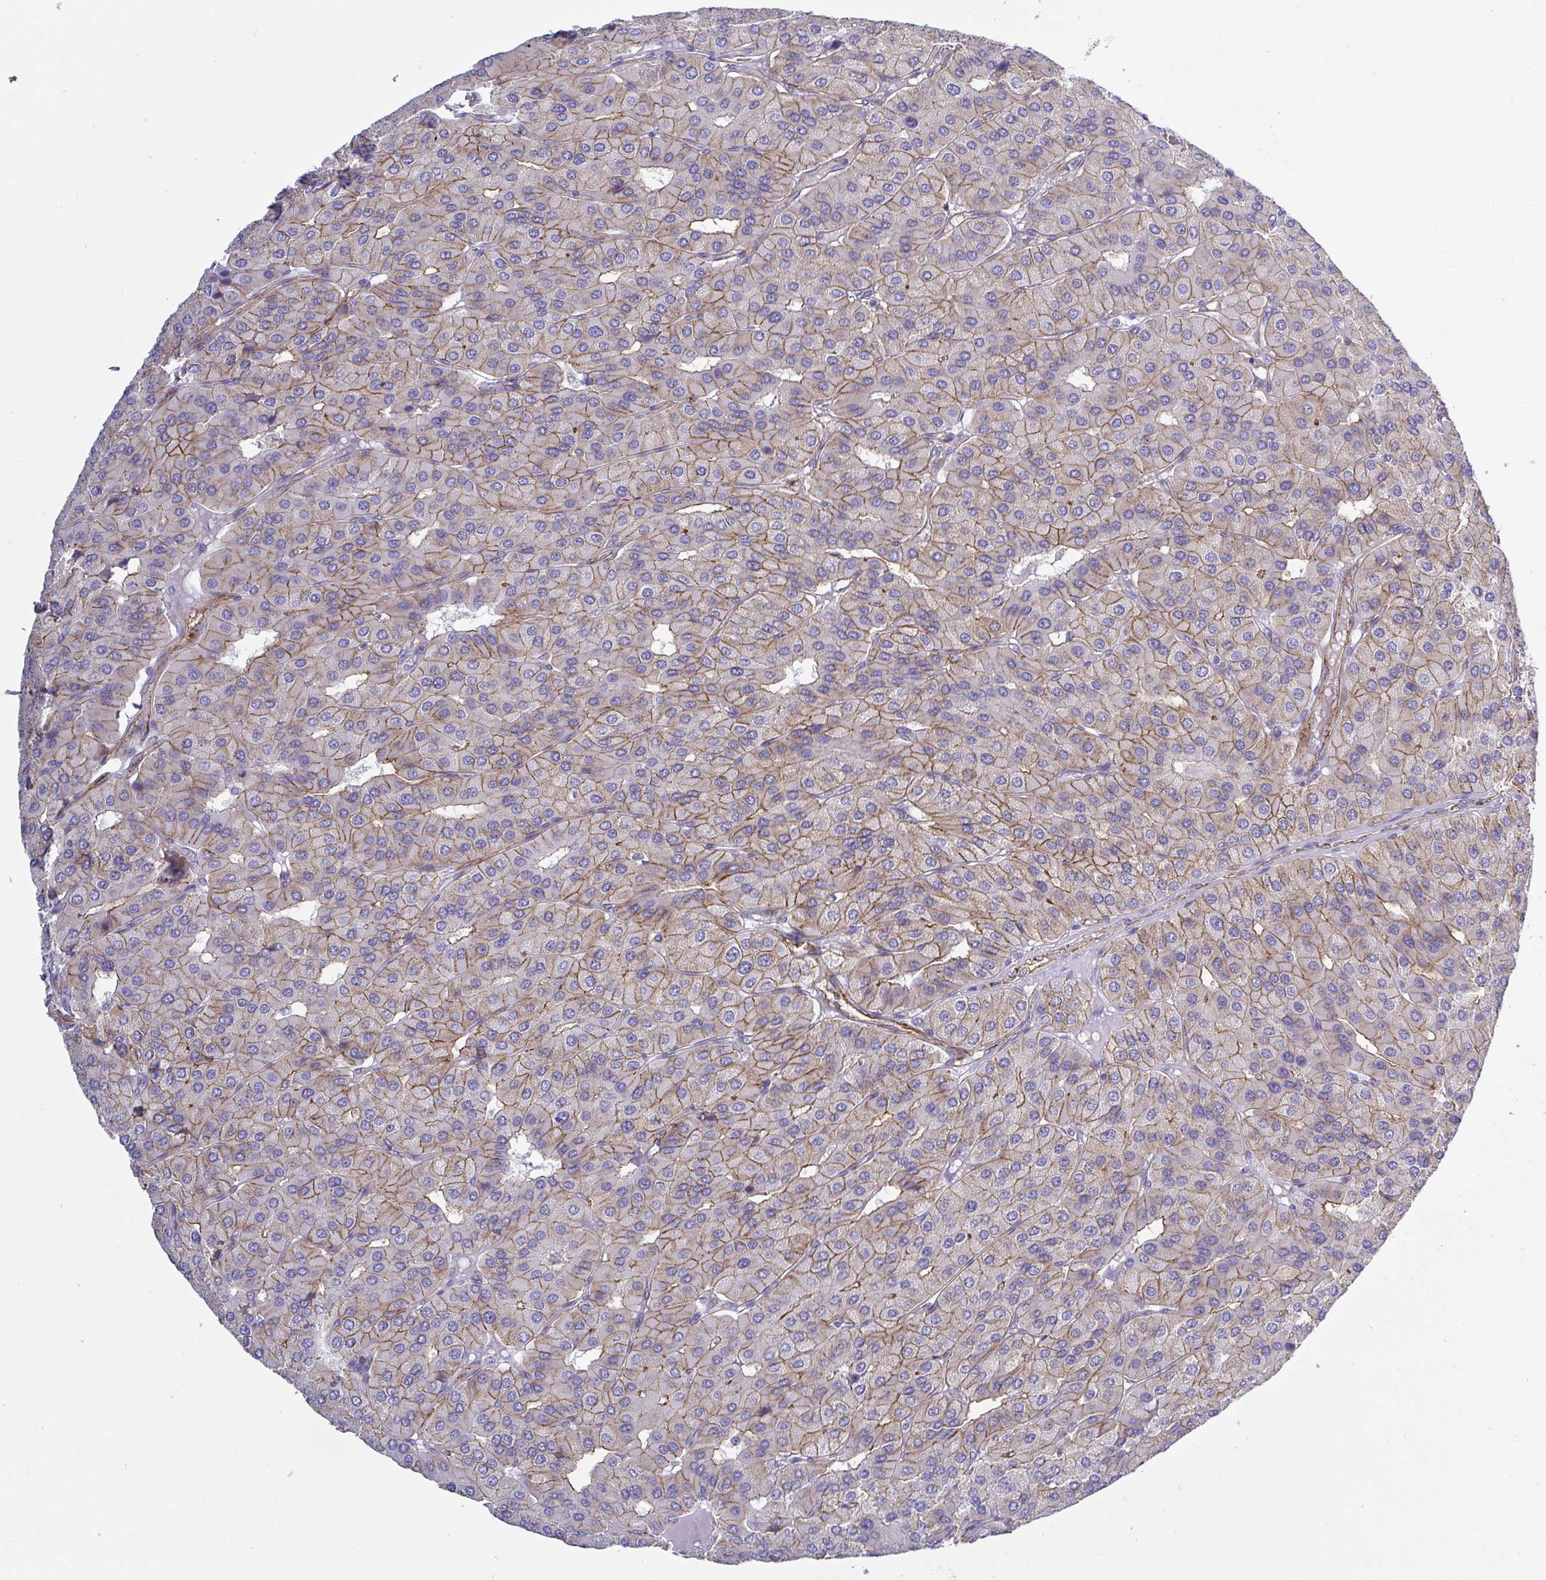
{"staining": {"intensity": "moderate", "quantity": ">75%", "location": "cytoplasmic/membranous"}, "tissue": "parathyroid gland", "cell_type": "Glandular cells", "image_type": "normal", "snomed": [{"axis": "morphology", "description": "Normal tissue, NOS"}, {"axis": "morphology", "description": "Adenoma, NOS"}, {"axis": "topography", "description": "Parathyroid gland"}], "caption": "Immunohistochemical staining of unremarkable parathyroid gland reveals >75% levels of moderate cytoplasmic/membranous protein staining in about >75% of glandular cells. Nuclei are stained in blue.", "gene": "LIMA1", "patient": {"sex": "female", "age": 86}}